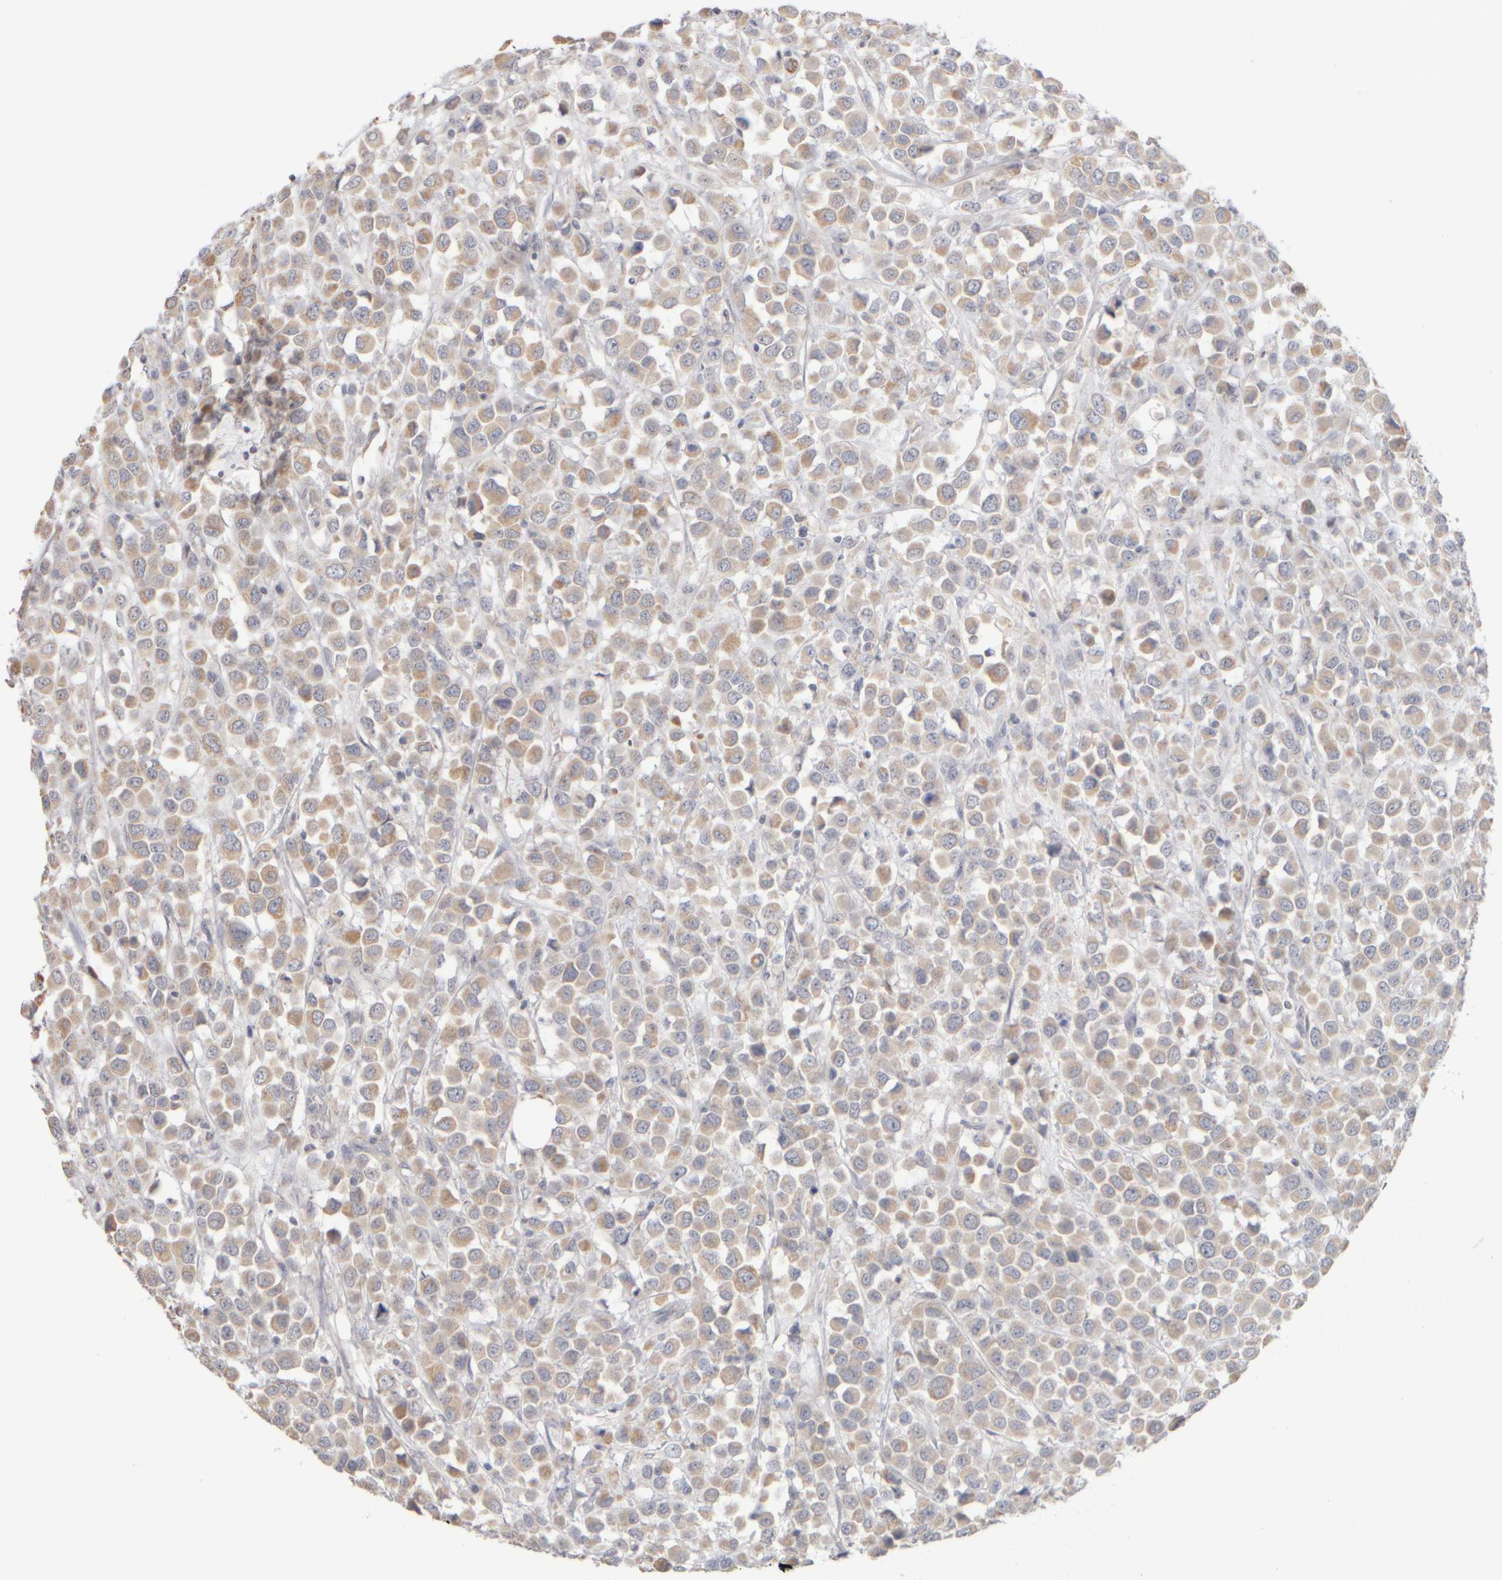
{"staining": {"intensity": "weak", "quantity": ">75%", "location": "cytoplasmic/membranous"}, "tissue": "breast cancer", "cell_type": "Tumor cells", "image_type": "cancer", "snomed": [{"axis": "morphology", "description": "Duct carcinoma"}, {"axis": "topography", "description": "Breast"}], "caption": "This is an image of immunohistochemistry staining of breast cancer, which shows weak staining in the cytoplasmic/membranous of tumor cells.", "gene": "ZNF112", "patient": {"sex": "female", "age": 61}}